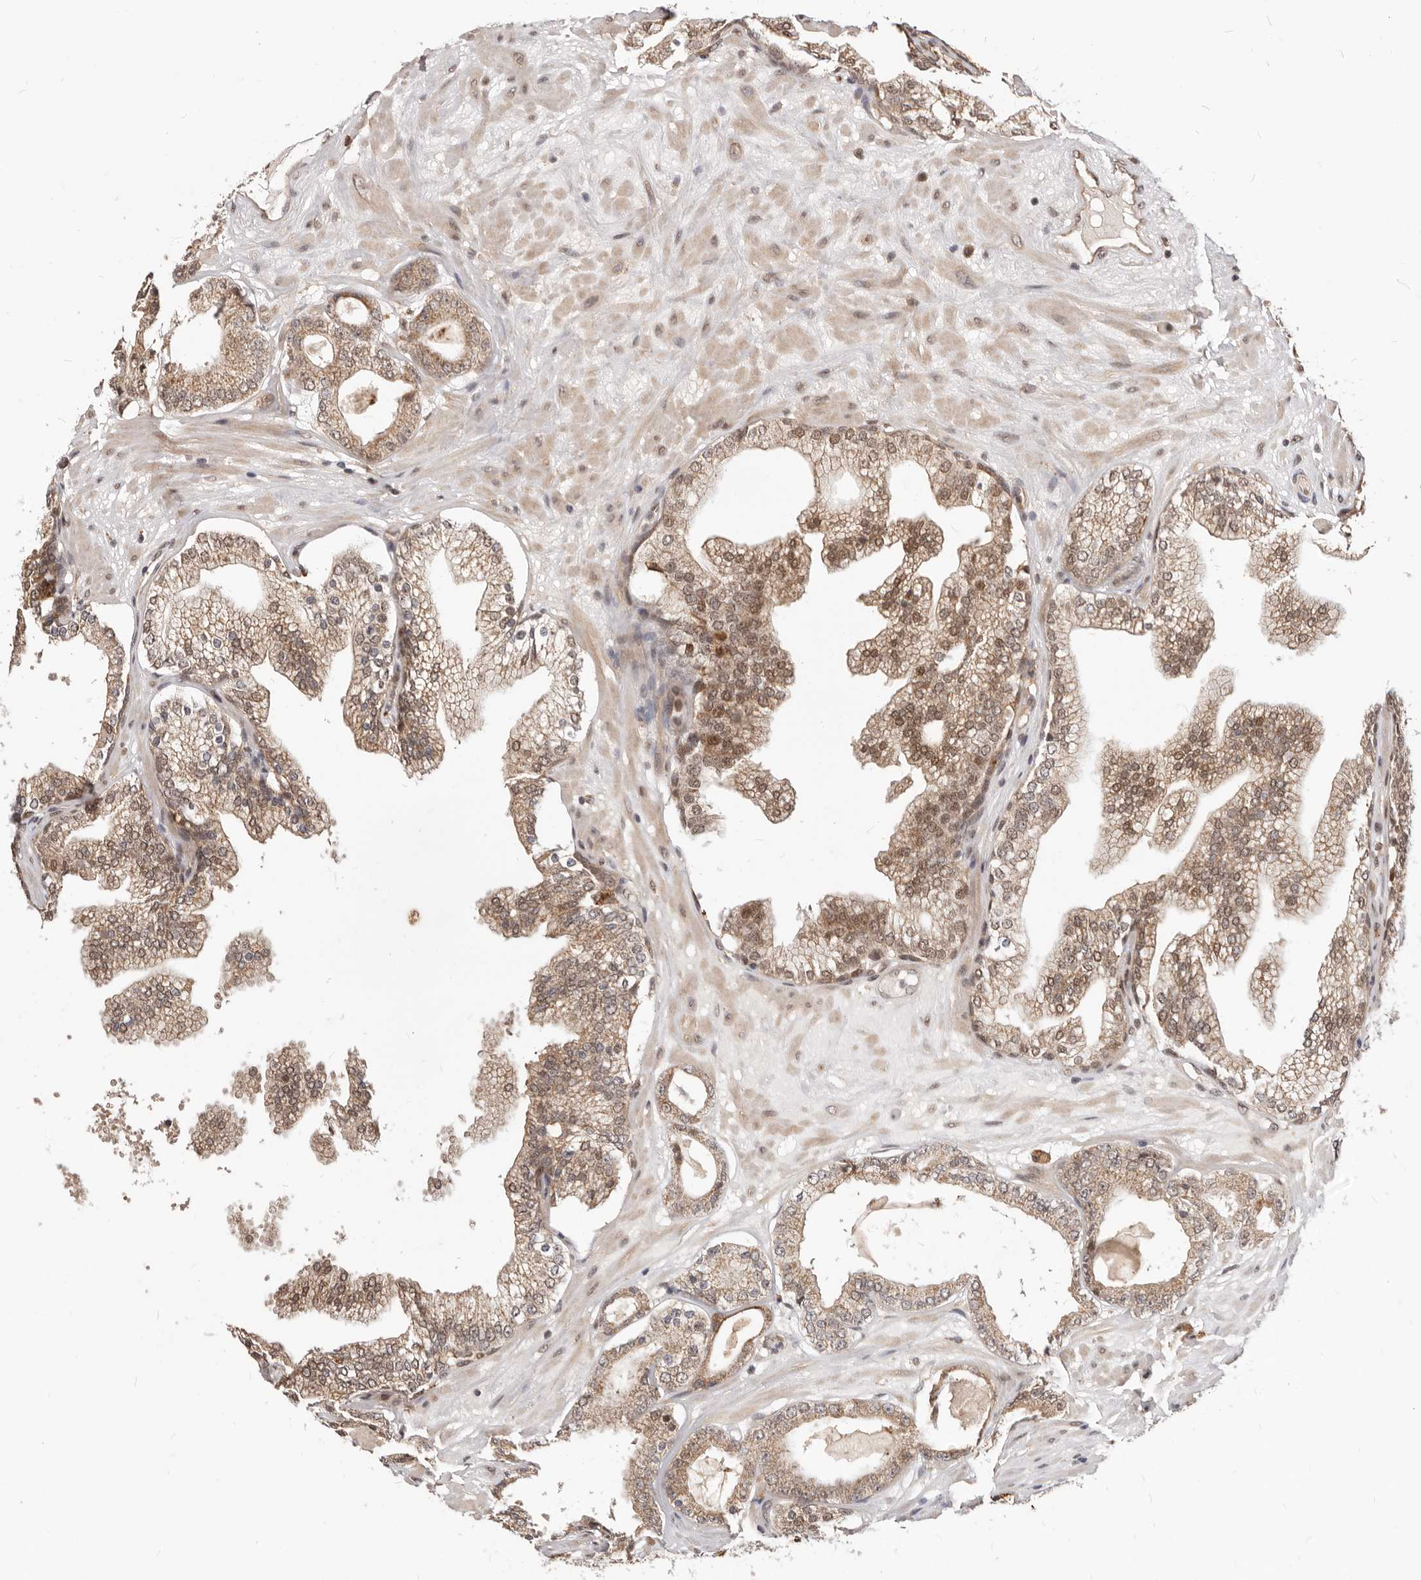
{"staining": {"intensity": "weak", "quantity": ">75%", "location": "cytoplasmic/membranous"}, "tissue": "prostate cancer", "cell_type": "Tumor cells", "image_type": "cancer", "snomed": [{"axis": "morphology", "description": "Adenocarcinoma, High grade"}, {"axis": "topography", "description": "Prostate"}], "caption": "Tumor cells exhibit low levels of weak cytoplasmic/membranous expression in about >75% of cells in human prostate cancer (adenocarcinoma (high-grade)). The staining was performed using DAB (3,3'-diaminobenzidine) to visualize the protein expression in brown, while the nuclei were stained in blue with hematoxylin (Magnification: 20x).", "gene": "NCOA3", "patient": {"sex": "male", "age": 68}}